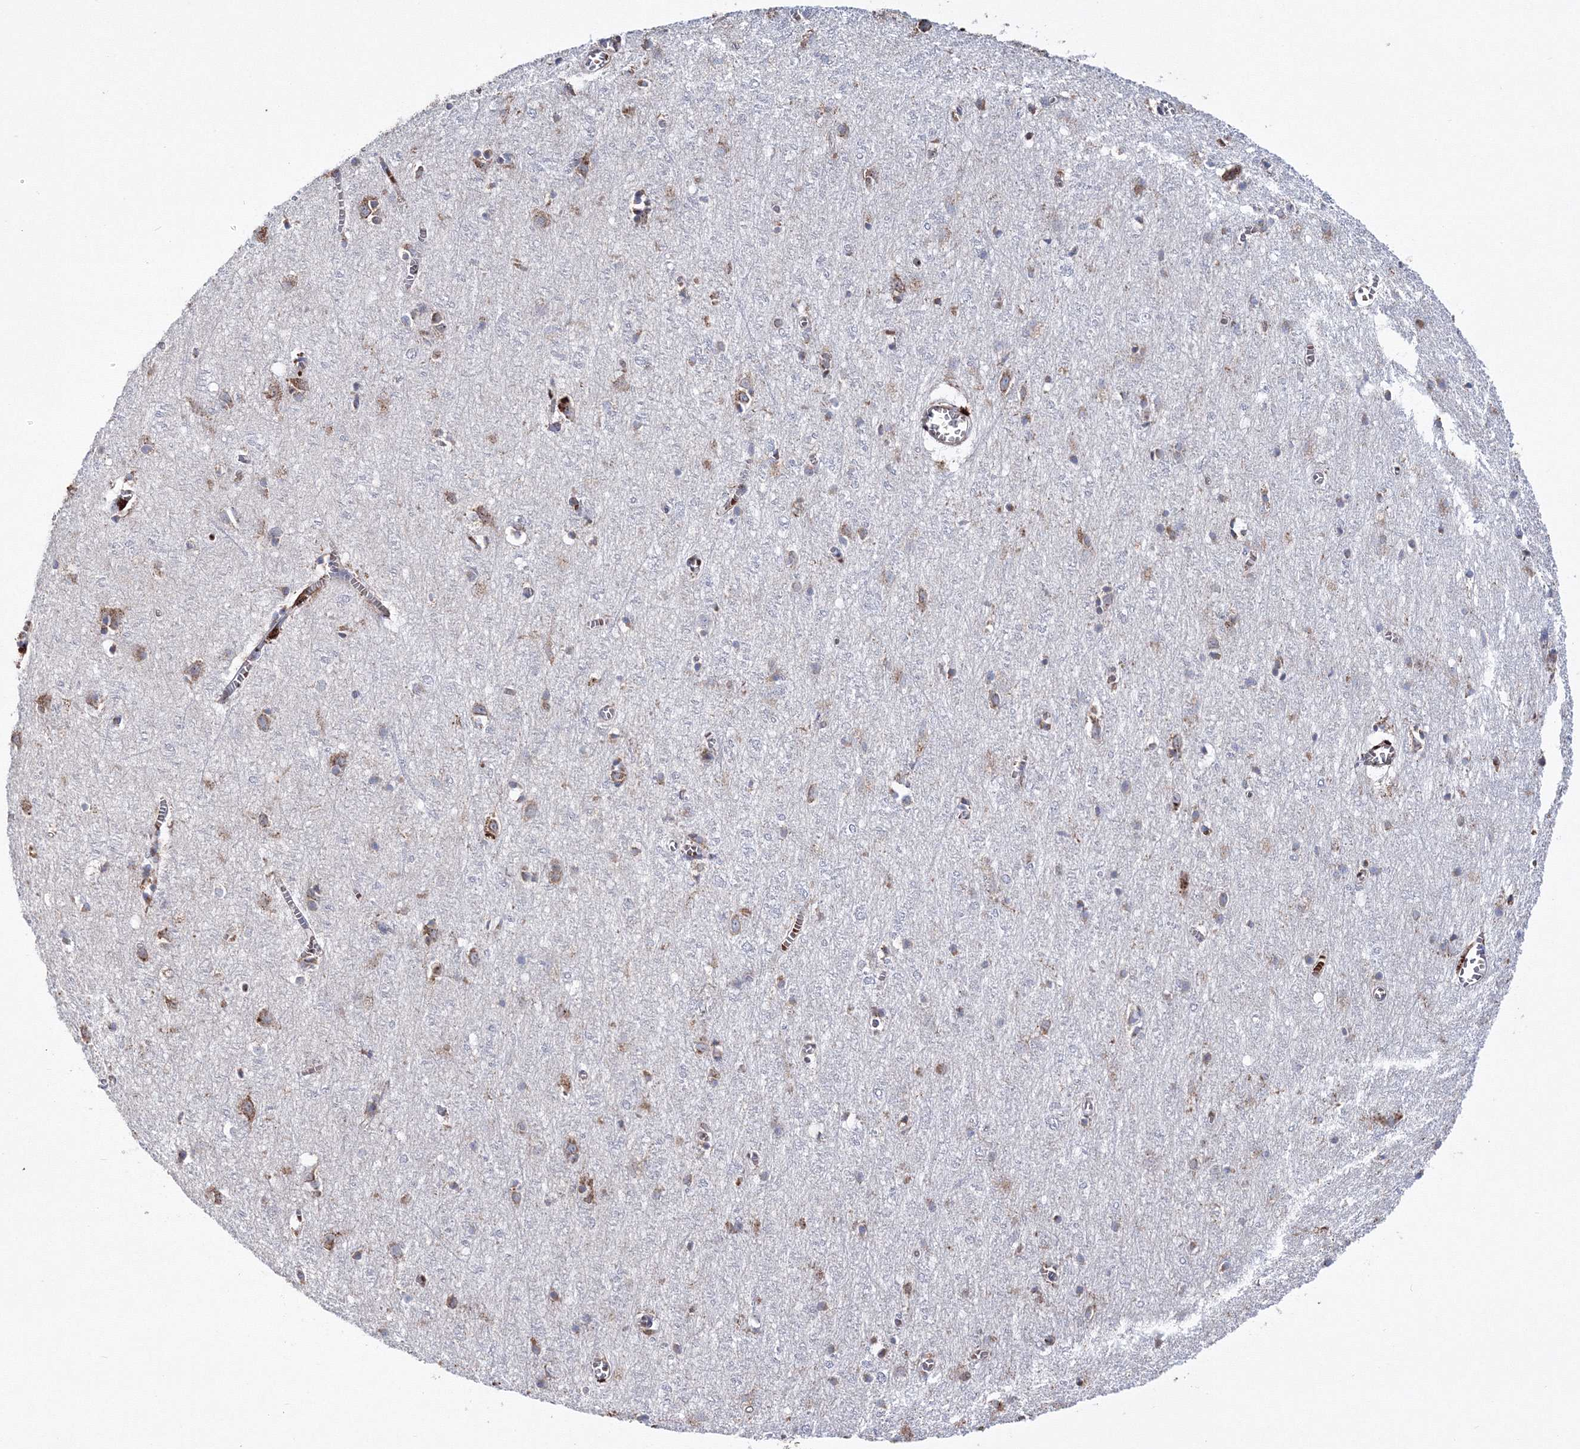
{"staining": {"intensity": "moderate", "quantity": "25%-75%", "location": "cytoplasmic/membranous"}, "tissue": "cerebral cortex", "cell_type": "Endothelial cells", "image_type": "normal", "snomed": [{"axis": "morphology", "description": "Normal tissue, NOS"}, {"axis": "topography", "description": "Cerebral cortex"}], "caption": "Moderate cytoplasmic/membranous expression for a protein is seen in approximately 25%-75% of endothelial cells of unremarkable cerebral cortex using IHC.", "gene": "VPS8", "patient": {"sex": "female", "age": 64}}